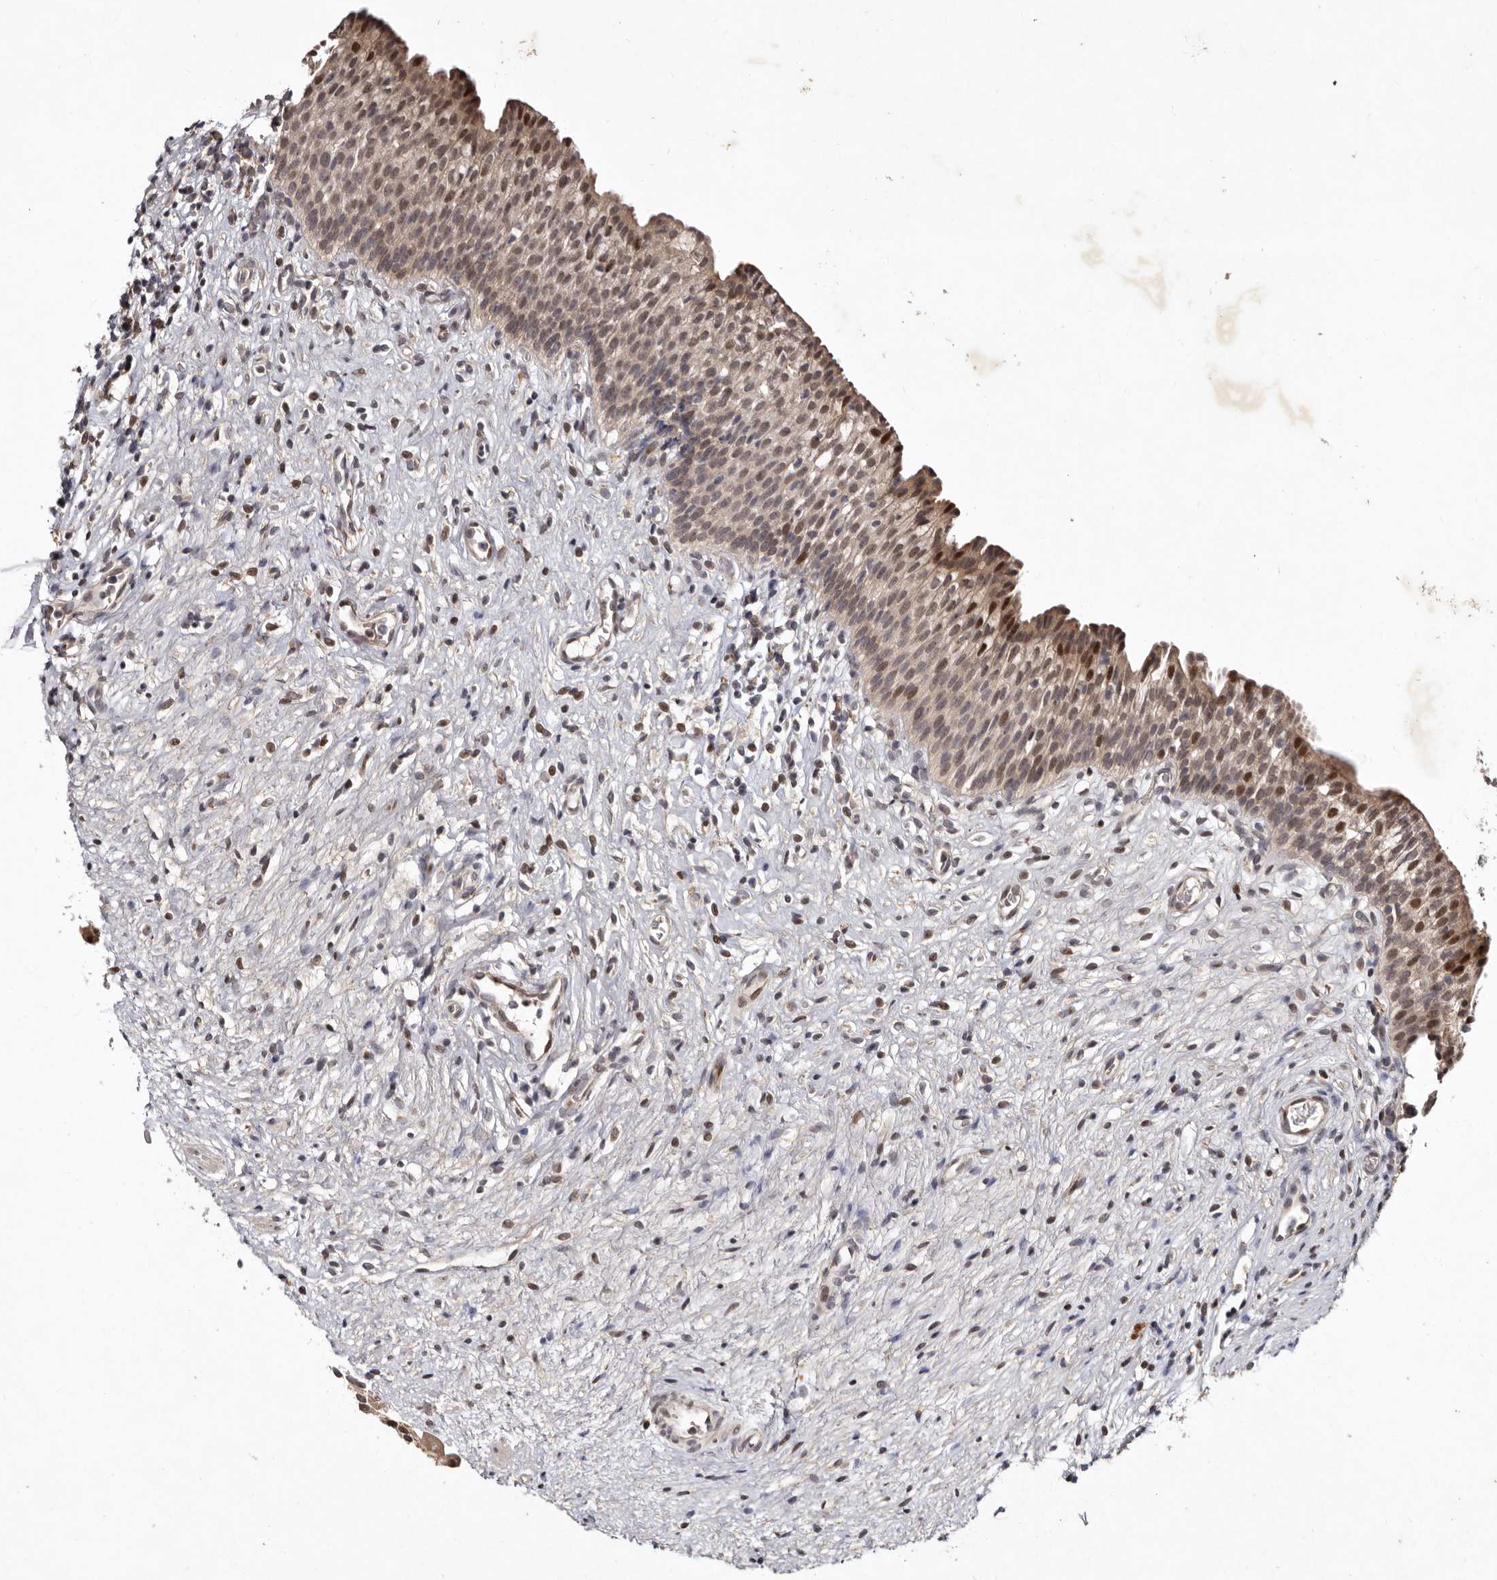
{"staining": {"intensity": "moderate", "quantity": ">75%", "location": "cytoplasmic/membranous,nuclear"}, "tissue": "urinary bladder", "cell_type": "Urothelial cells", "image_type": "normal", "snomed": [{"axis": "morphology", "description": "Normal tissue, NOS"}, {"axis": "topography", "description": "Urinary bladder"}], "caption": "Urothelial cells display medium levels of moderate cytoplasmic/membranous,nuclear positivity in approximately >75% of cells in normal urinary bladder. Nuclei are stained in blue.", "gene": "ABL1", "patient": {"sex": "male", "age": 1}}